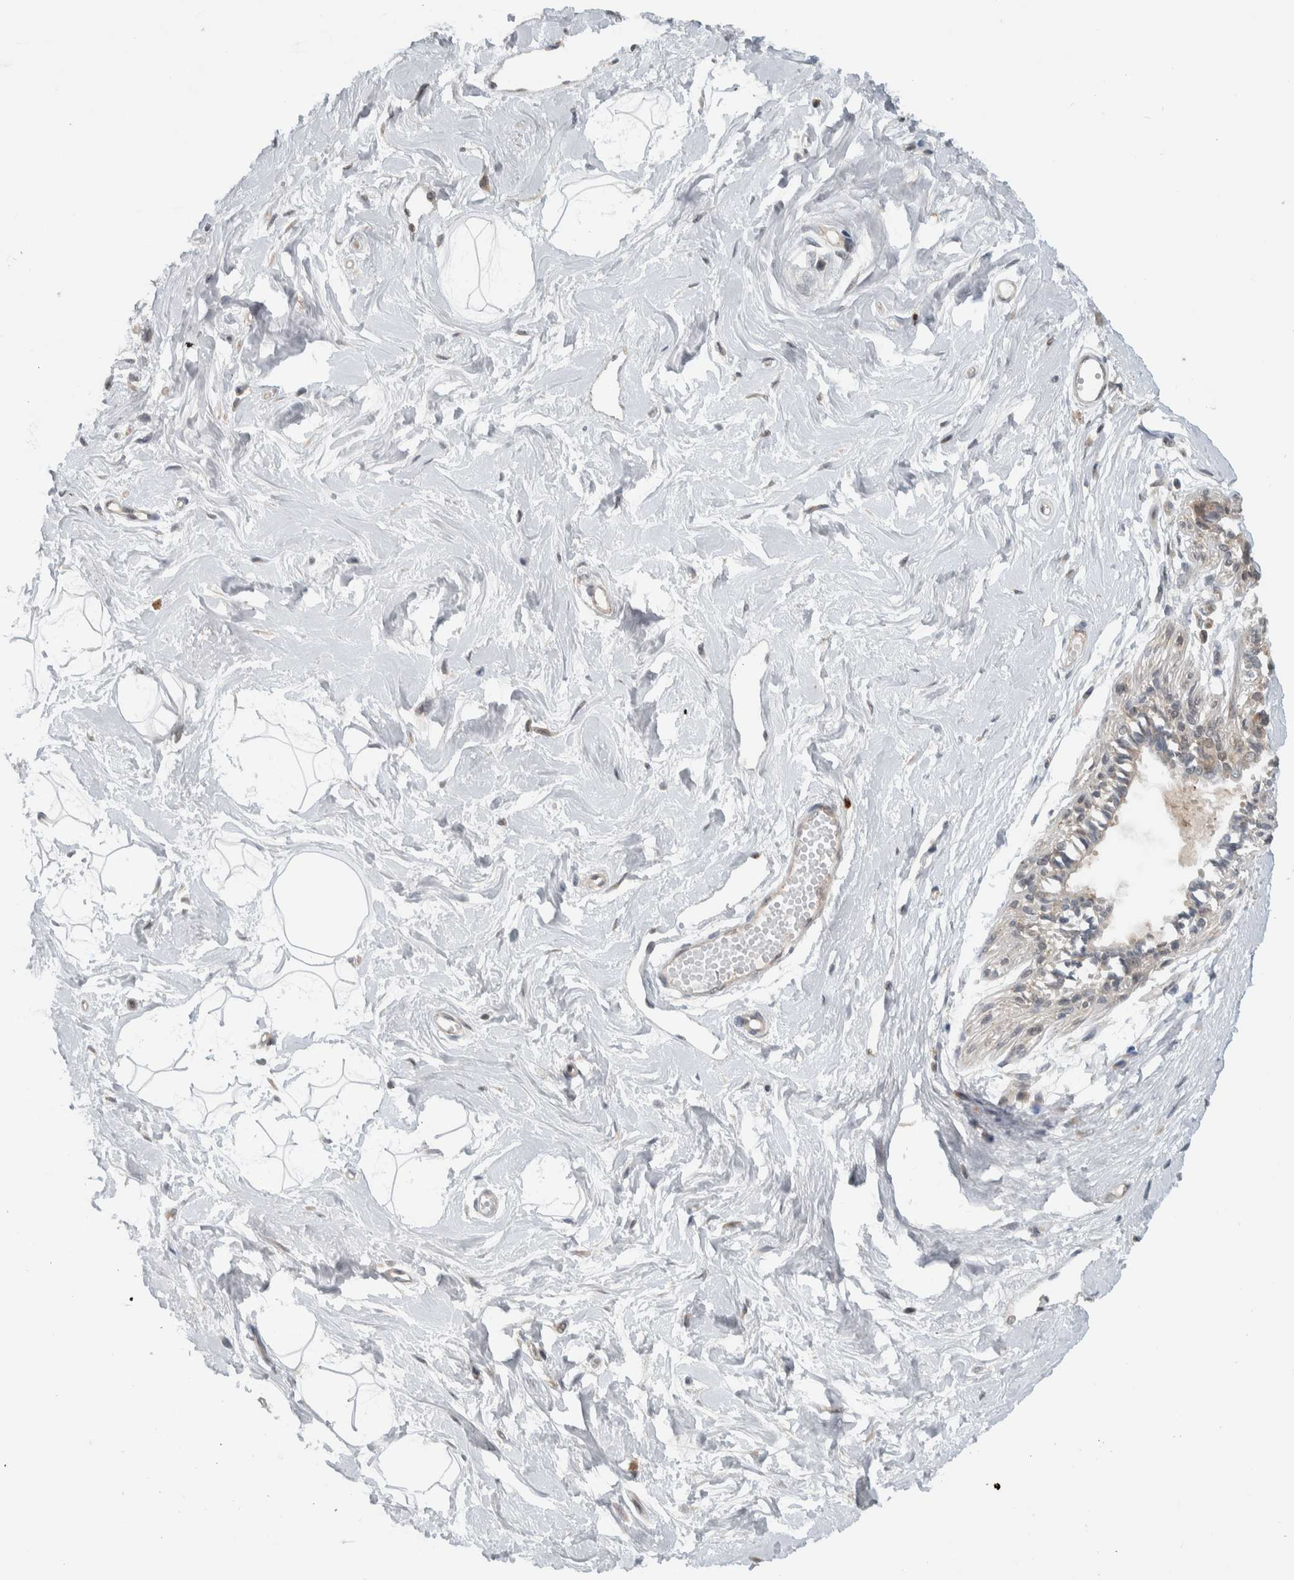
{"staining": {"intensity": "negative", "quantity": "none", "location": "none"}, "tissue": "breast", "cell_type": "Adipocytes", "image_type": "normal", "snomed": [{"axis": "morphology", "description": "Normal tissue, NOS"}, {"axis": "topography", "description": "Breast"}], "caption": "DAB immunohistochemical staining of unremarkable human breast demonstrates no significant expression in adipocytes.", "gene": "CCDC43", "patient": {"sex": "female", "age": 45}}